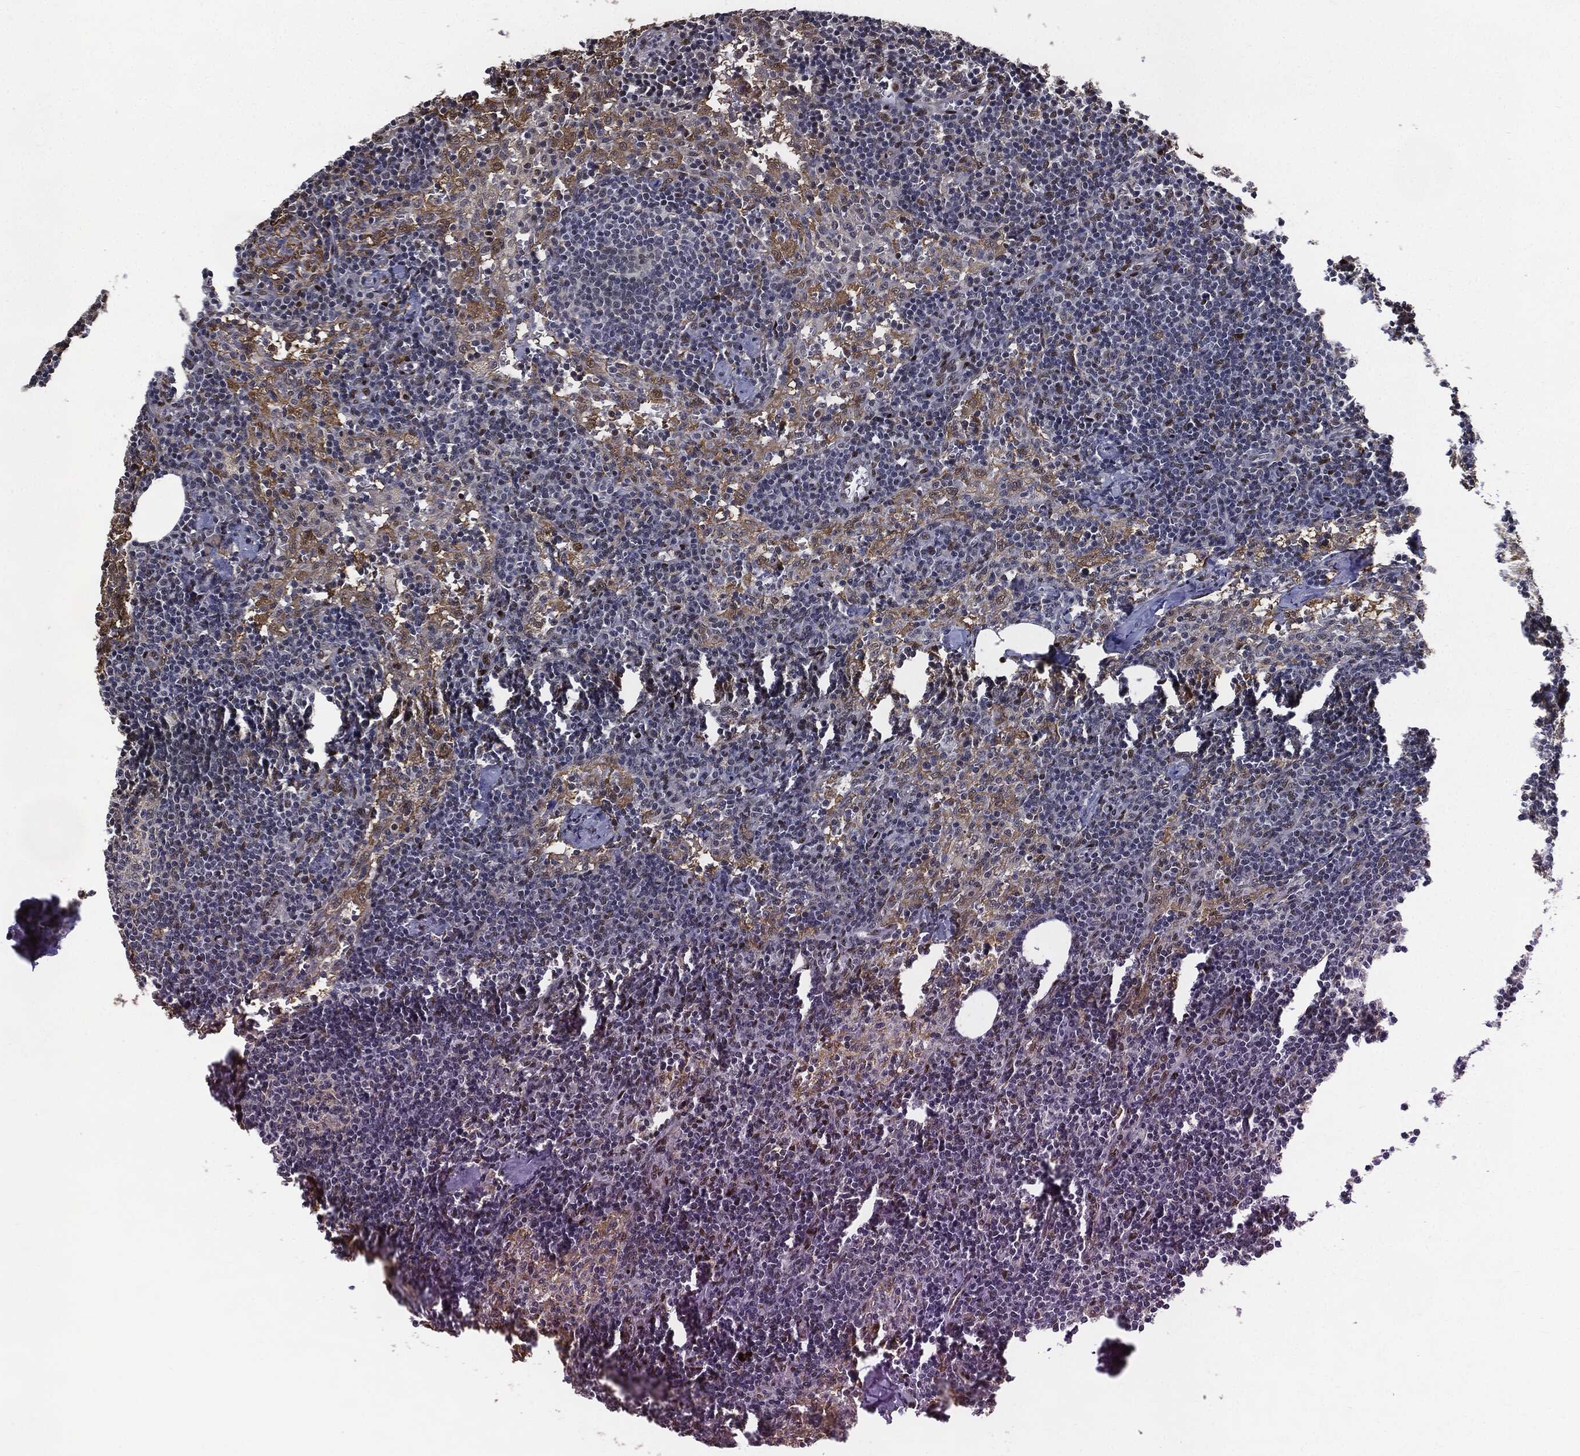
{"staining": {"intensity": "negative", "quantity": "none", "location": "none"}, "tissue": "lymph node", "cell_type": "Germinal center cells", "image_type": "normal", "snomed": [{"axis": "morphology", "description": "Normal tissue, NOS"}, {"axis": "topography", "description": "Lymph node"}], "caption": "Protein analysis of unremarkable lymph node reveals no significant staining in germinal center cells. The staining is performed using DAB (3,3'-diaminobenzidine) brown chromogen with nuclei counter-stained in using hematoxylin.", "gene": "JUN", "patient": {"sex": "female", "age": 52}}